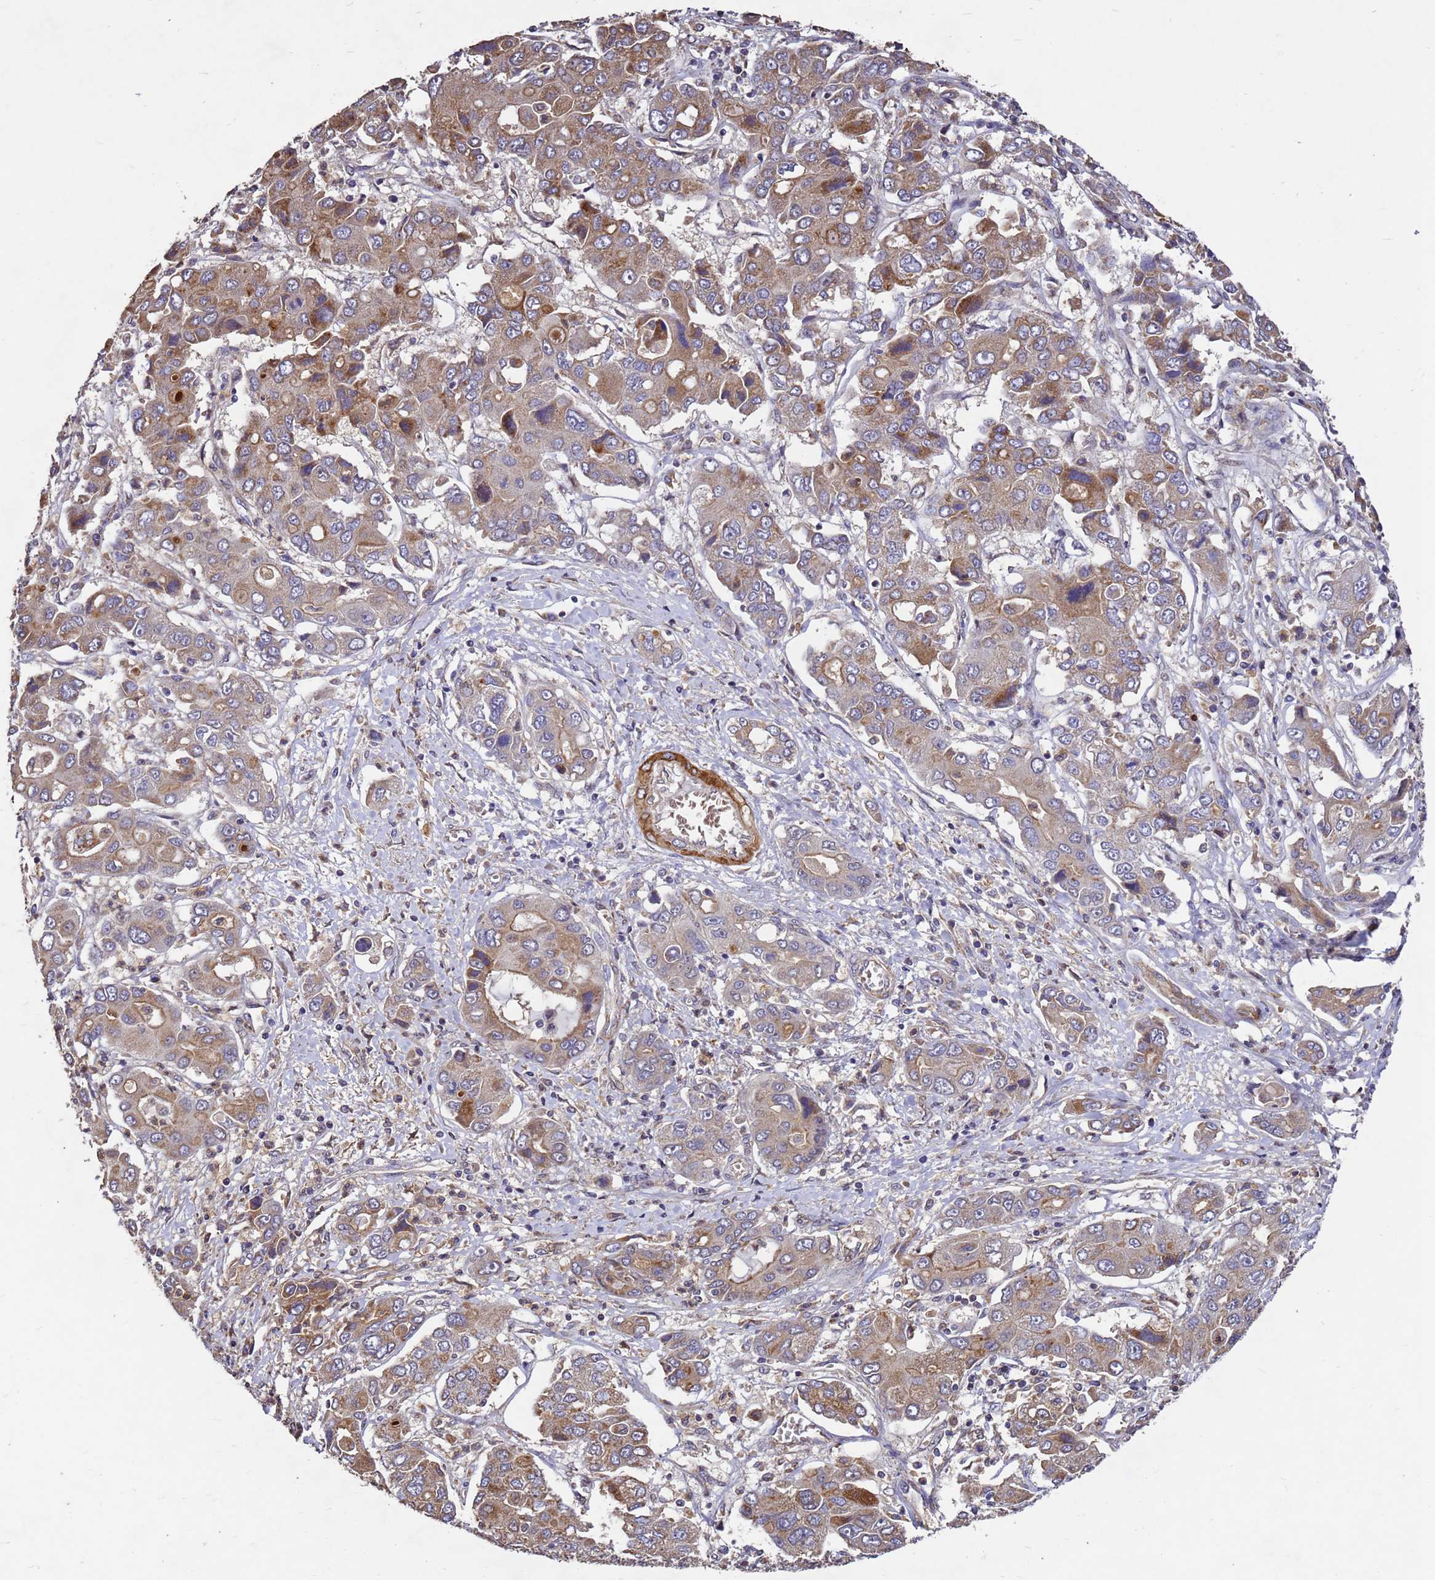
{"staining": {"intensity": "moderate", "quantity": "25%-75%", "location": "cytoplasmic/membranous"}, "tissue": "liver cancer", "cell_type": "Tumor cells", "image_type": "cancer", "snomed": [{"axis": "morphology", "description": "Cholangiocarcinoma"}, {"axis": "topography", "description": "Liver"}], "caption": "Liver cancer was stained to show a protein in brown. There is medium levels of moderate cytoplasmic/membranous expression in about 25%-75% of tumor cells.", "gene": "RSPRY1", "patient": {"sex": "male", "age": 67}}